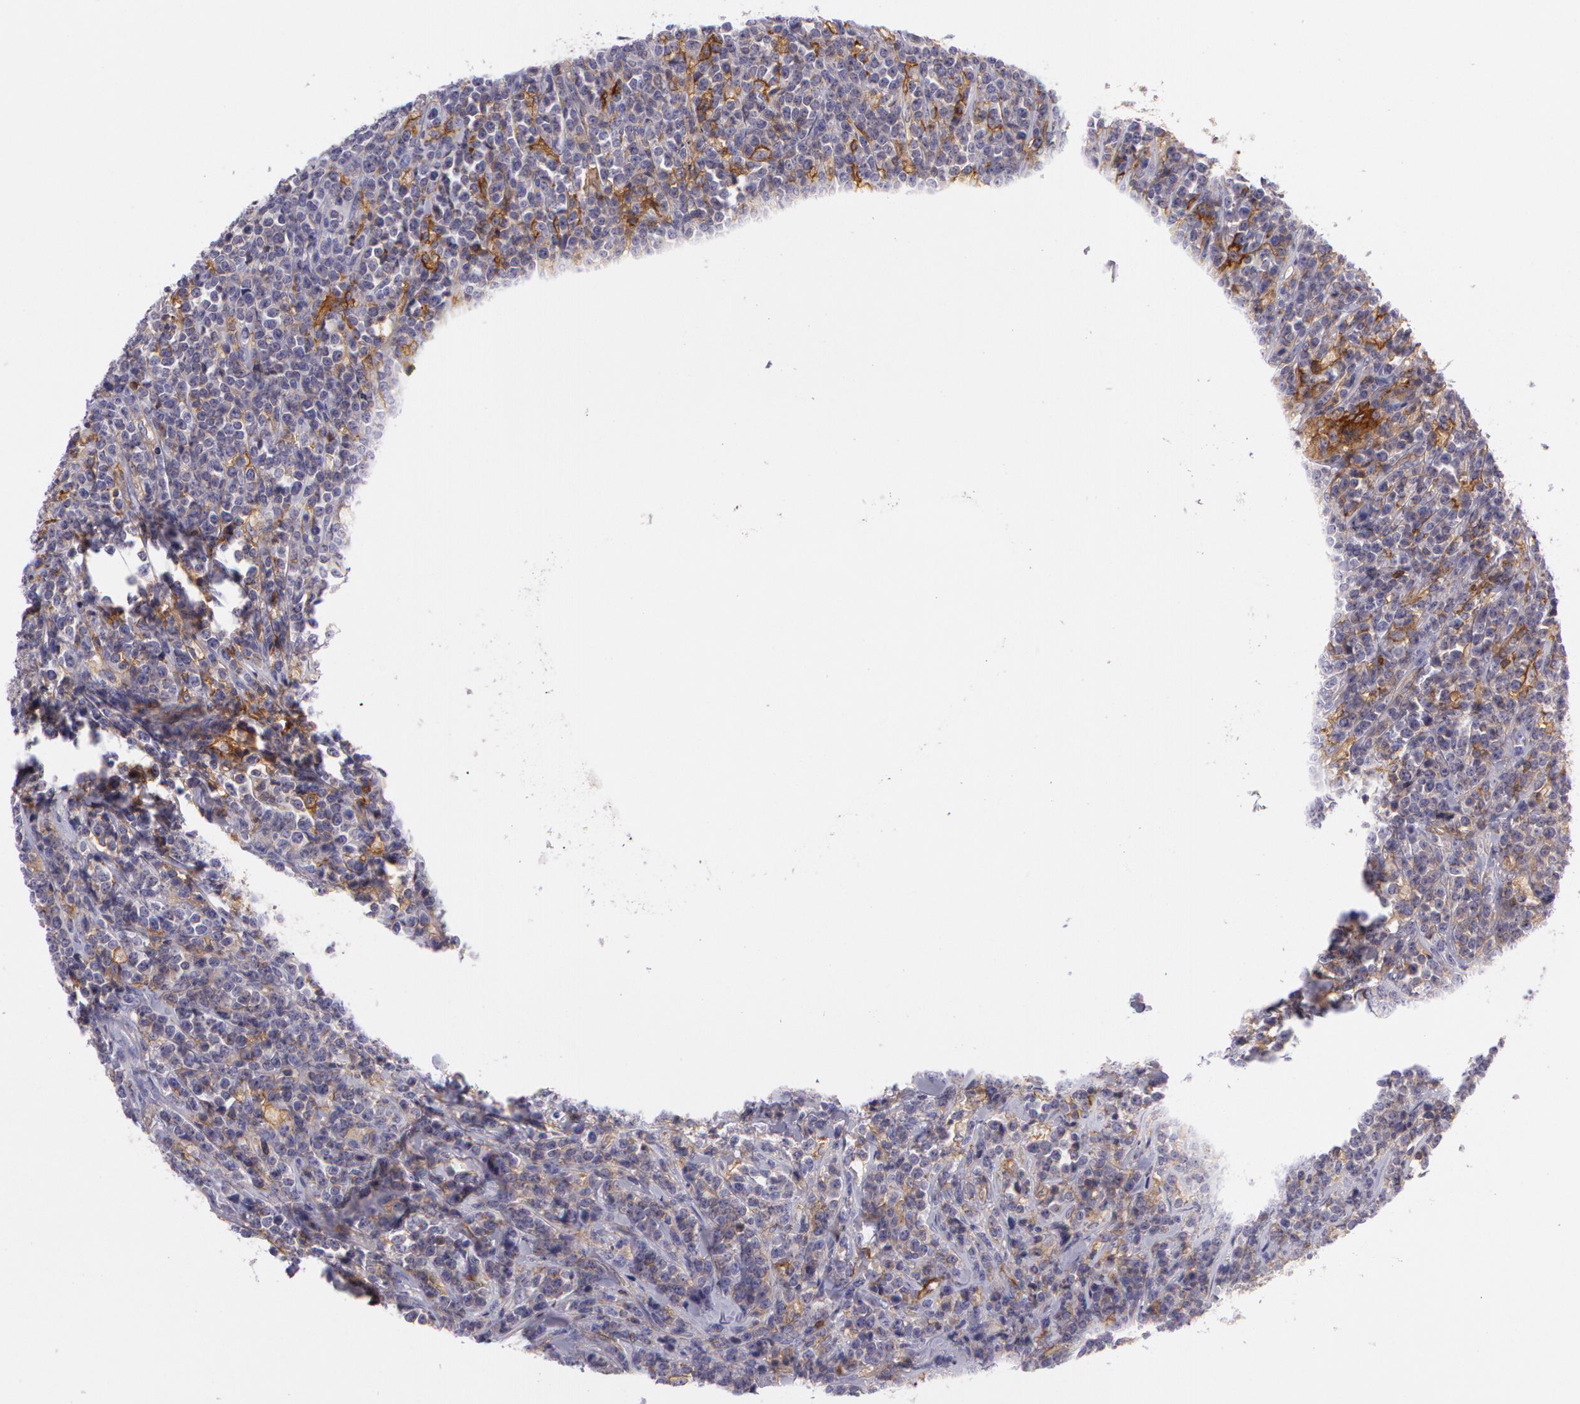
{"staining": {"intensity": "moderate", "quantity": "25%-75%", "location": "cytoplasmic/membranous"}, "tissue": "lymphoma", "cell_type": "Tumor cells", "image_type": "cancer", "snomed": [{"axis": "morphology", "description": "Malignant lymphoma, non-Hodgkin's type, High grade"}, {"axis": "topography", "description": "Small intestine"}, {"axis": "topography", "description": "Colon"}], "caption": "Immunohistochemical staining of human high-grade malignant lymphoma, non-Hodgkin's type demonstrates moderate cytoplasmic/membranous protein positivity in approximately 25%-75% of tumor cells.", "gene": "LY75", "patient": {"sex": "male", "age": 8}}